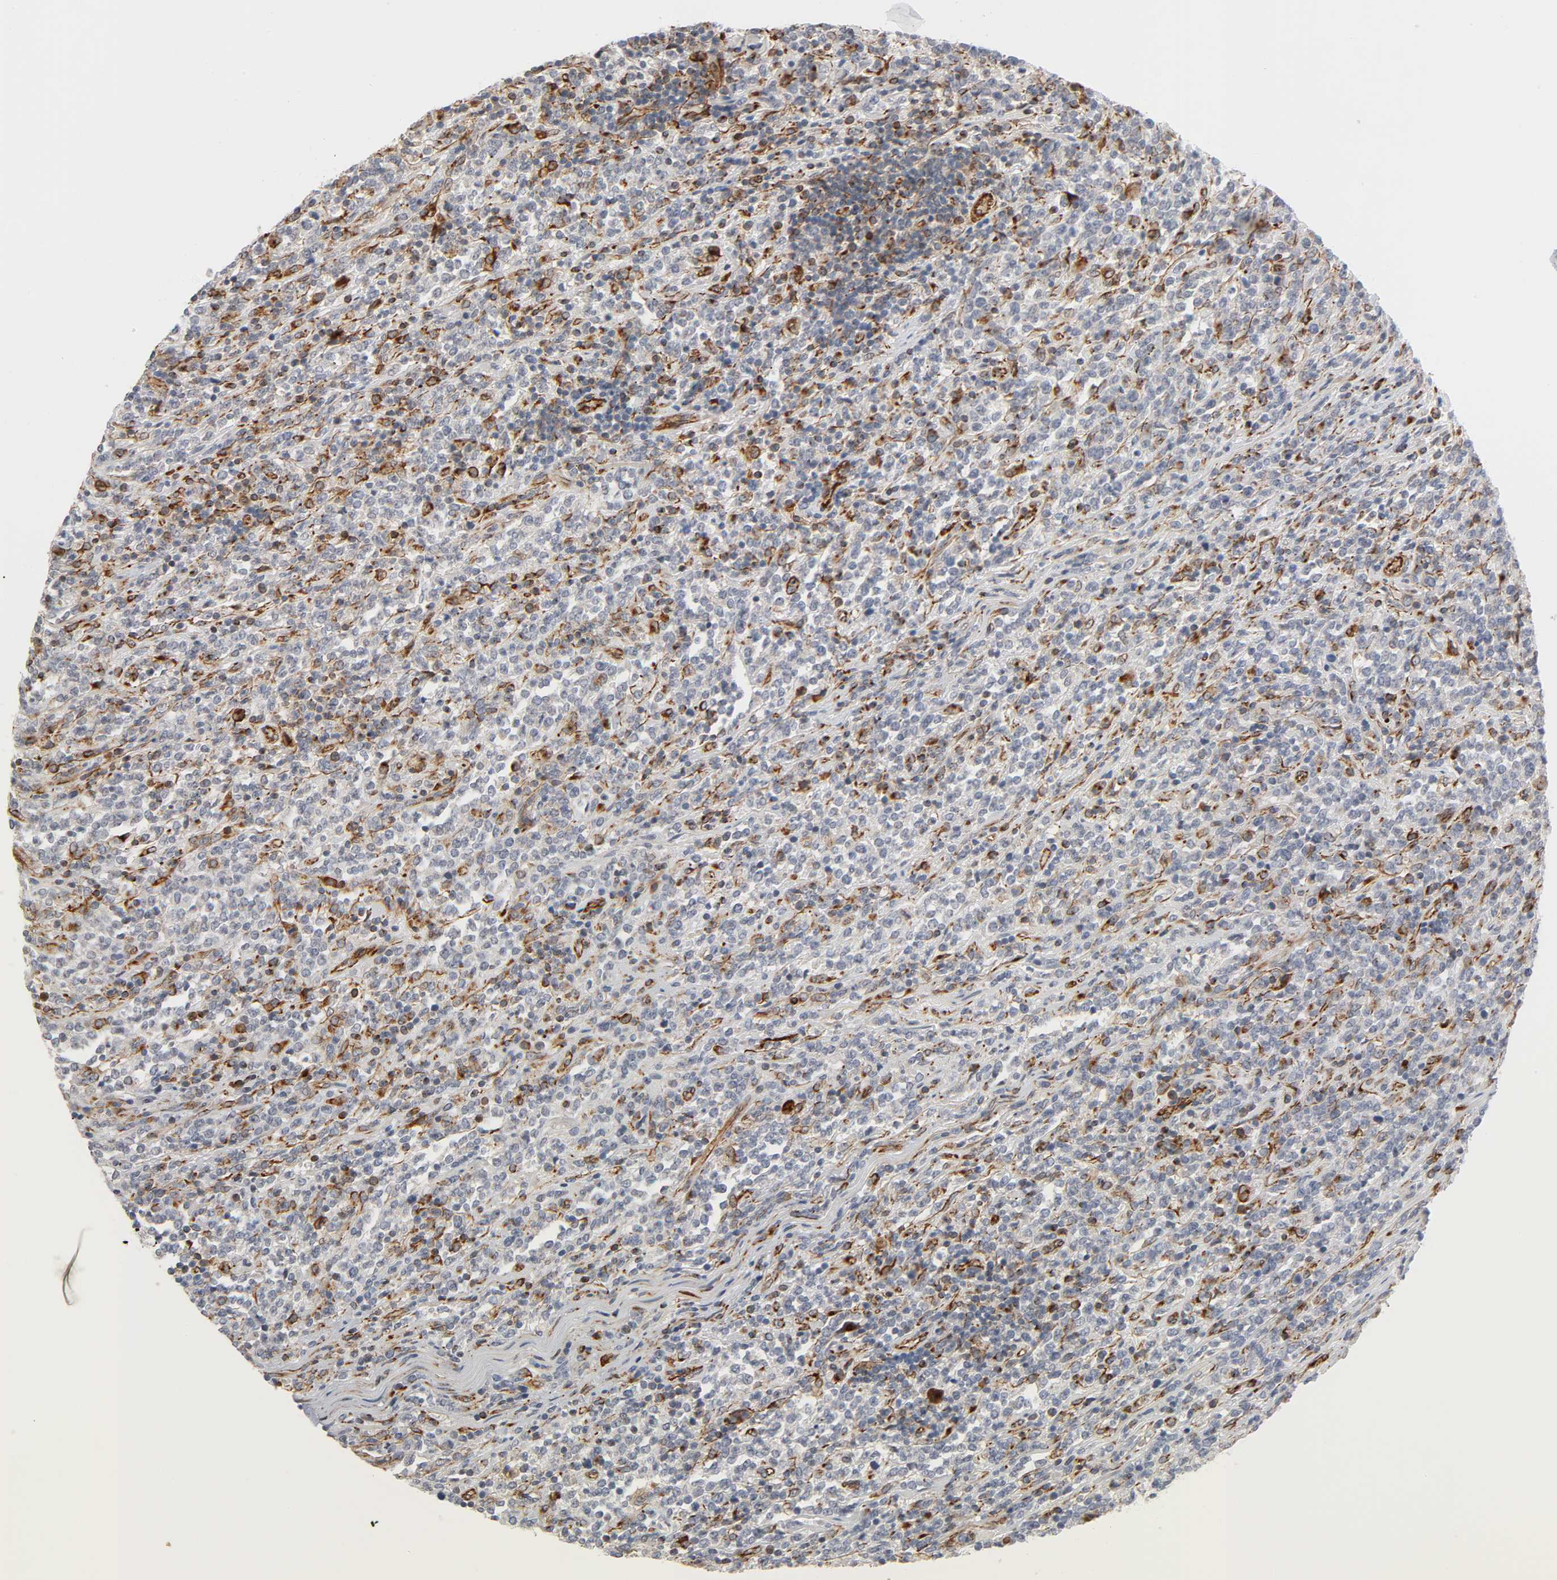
{"staining": {"intensity": "weak", "quantity": "25%-75%", "location": "cytoplasmic/membranous"}, "tissue": "lymphoma", "cell_type": "Tumor cells", "image_type": "cancer", "snomed": [{"axis": "morphology", "description": "Malignant lymphoma, non-Hodgkin's type, High grade"}, {"axis": "topography", "description": "Soft tissue"}], "caption": "Protein expression analysis of human lymphoma reveals weak cytoplasmic/membranous expression in approximately 25%-75% of tumor cells. (IHC, brightfield microscopy, high magnification).", "gene": "REEP6", "patient": {"sex": "male", "age": 18}}